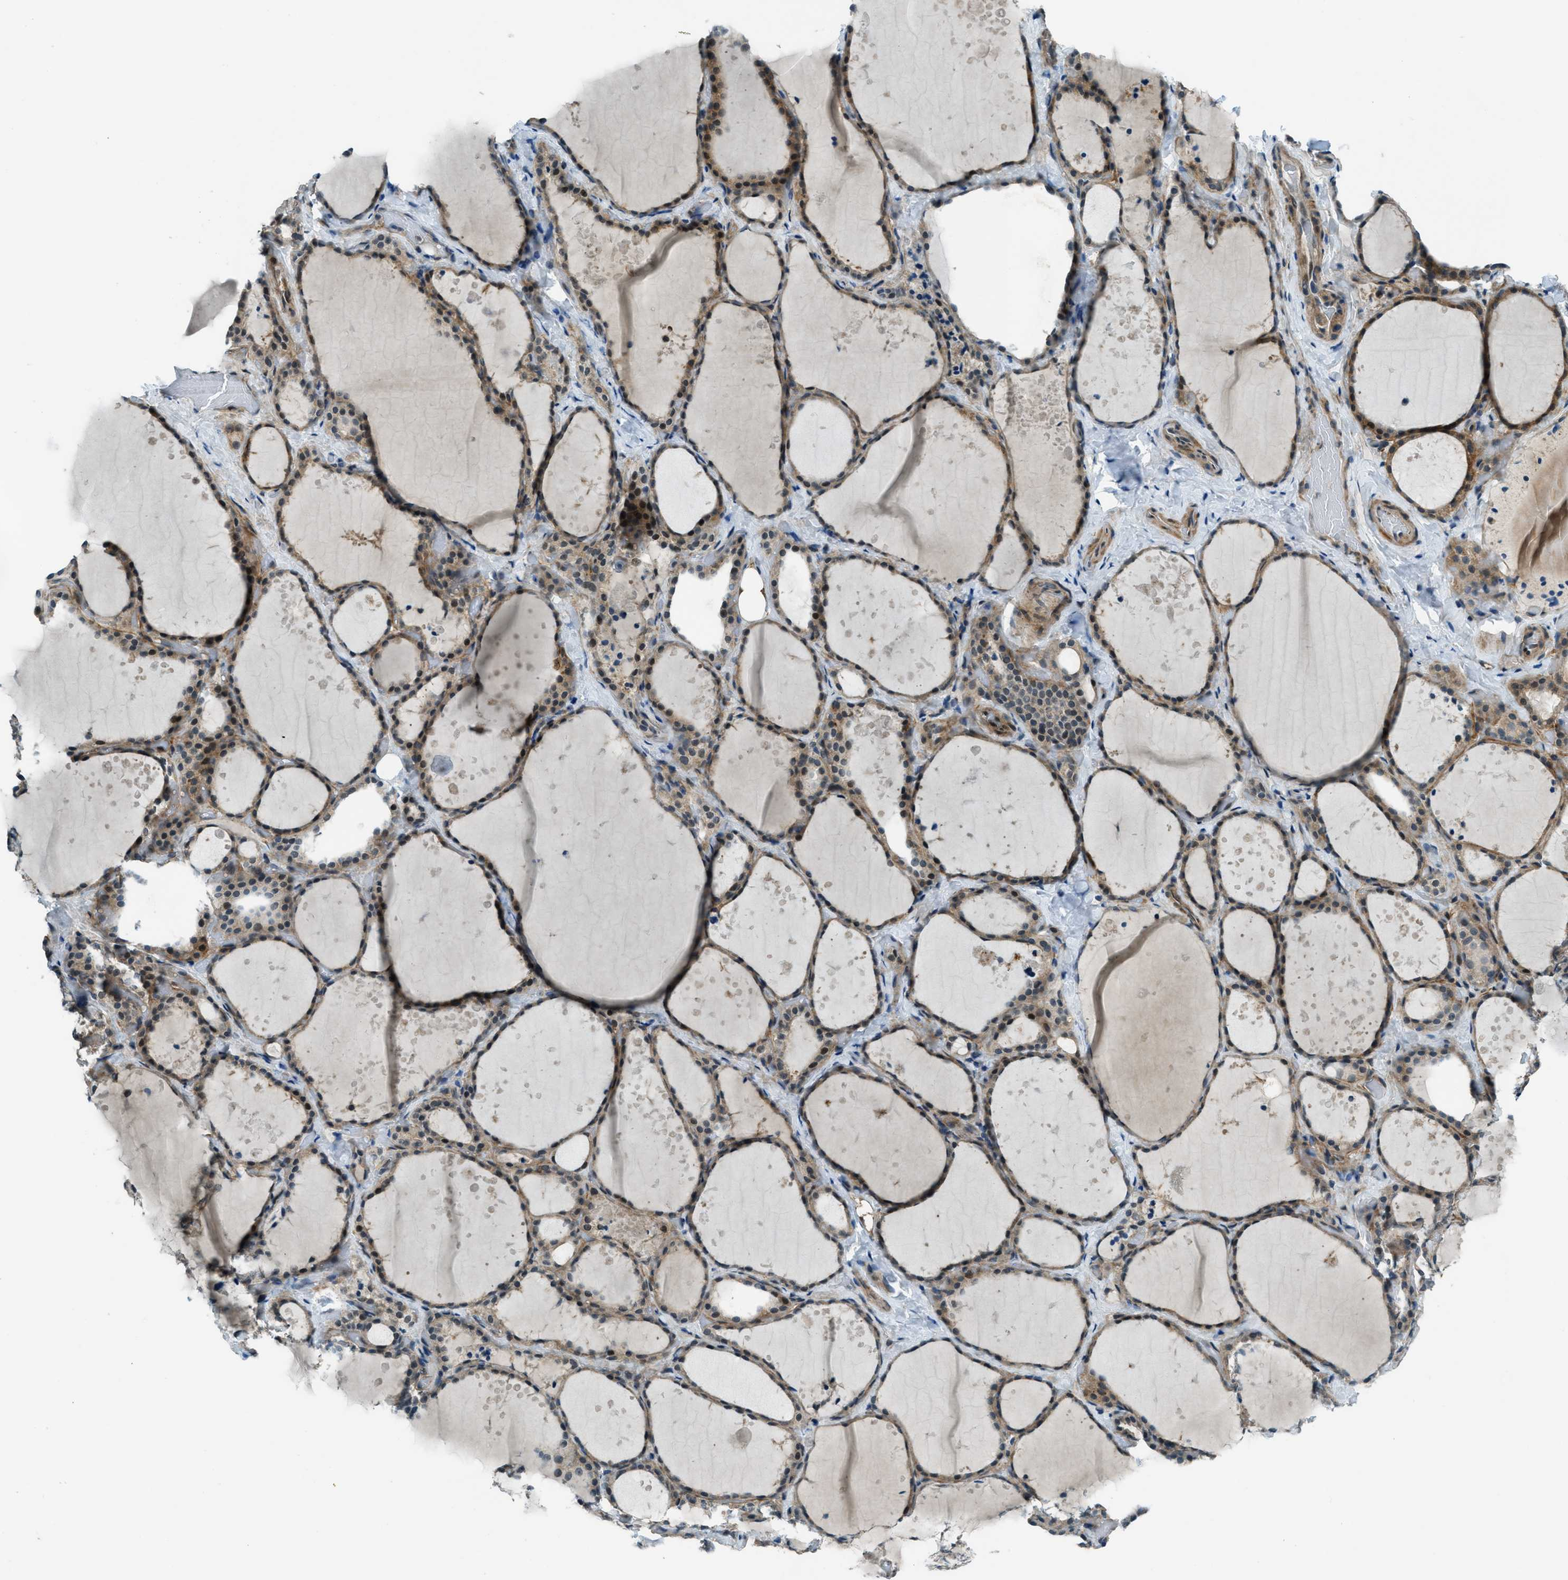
{"staining": {"intensity": "moderate", "quantity": ">75%", "location": "cytoplasmic/membranous,nuclear"}, "tissue": "thyroid gland", "cell_type": "Glandular cells", "image_type": "normal", "snomed": [{"axis": "morphology", "description": "Normal tissue, NOS"}, {"axis": "topography", "description": "Thyroid gland"}], "caption": "Unremarkable thyroid gland displays moderate cytoplasmic/membranous,nuclear staining in approximately >75% of glandular cells, visualized by immunohistochemistry. (Stains: DAB (3,3'-diaminobenzidine) in brown, nuclei in blue, Microscopy: brightfield microscopy at high magnification).", "gene": "NPEPL1", "patient": {"sex": "female", "age": 44}}